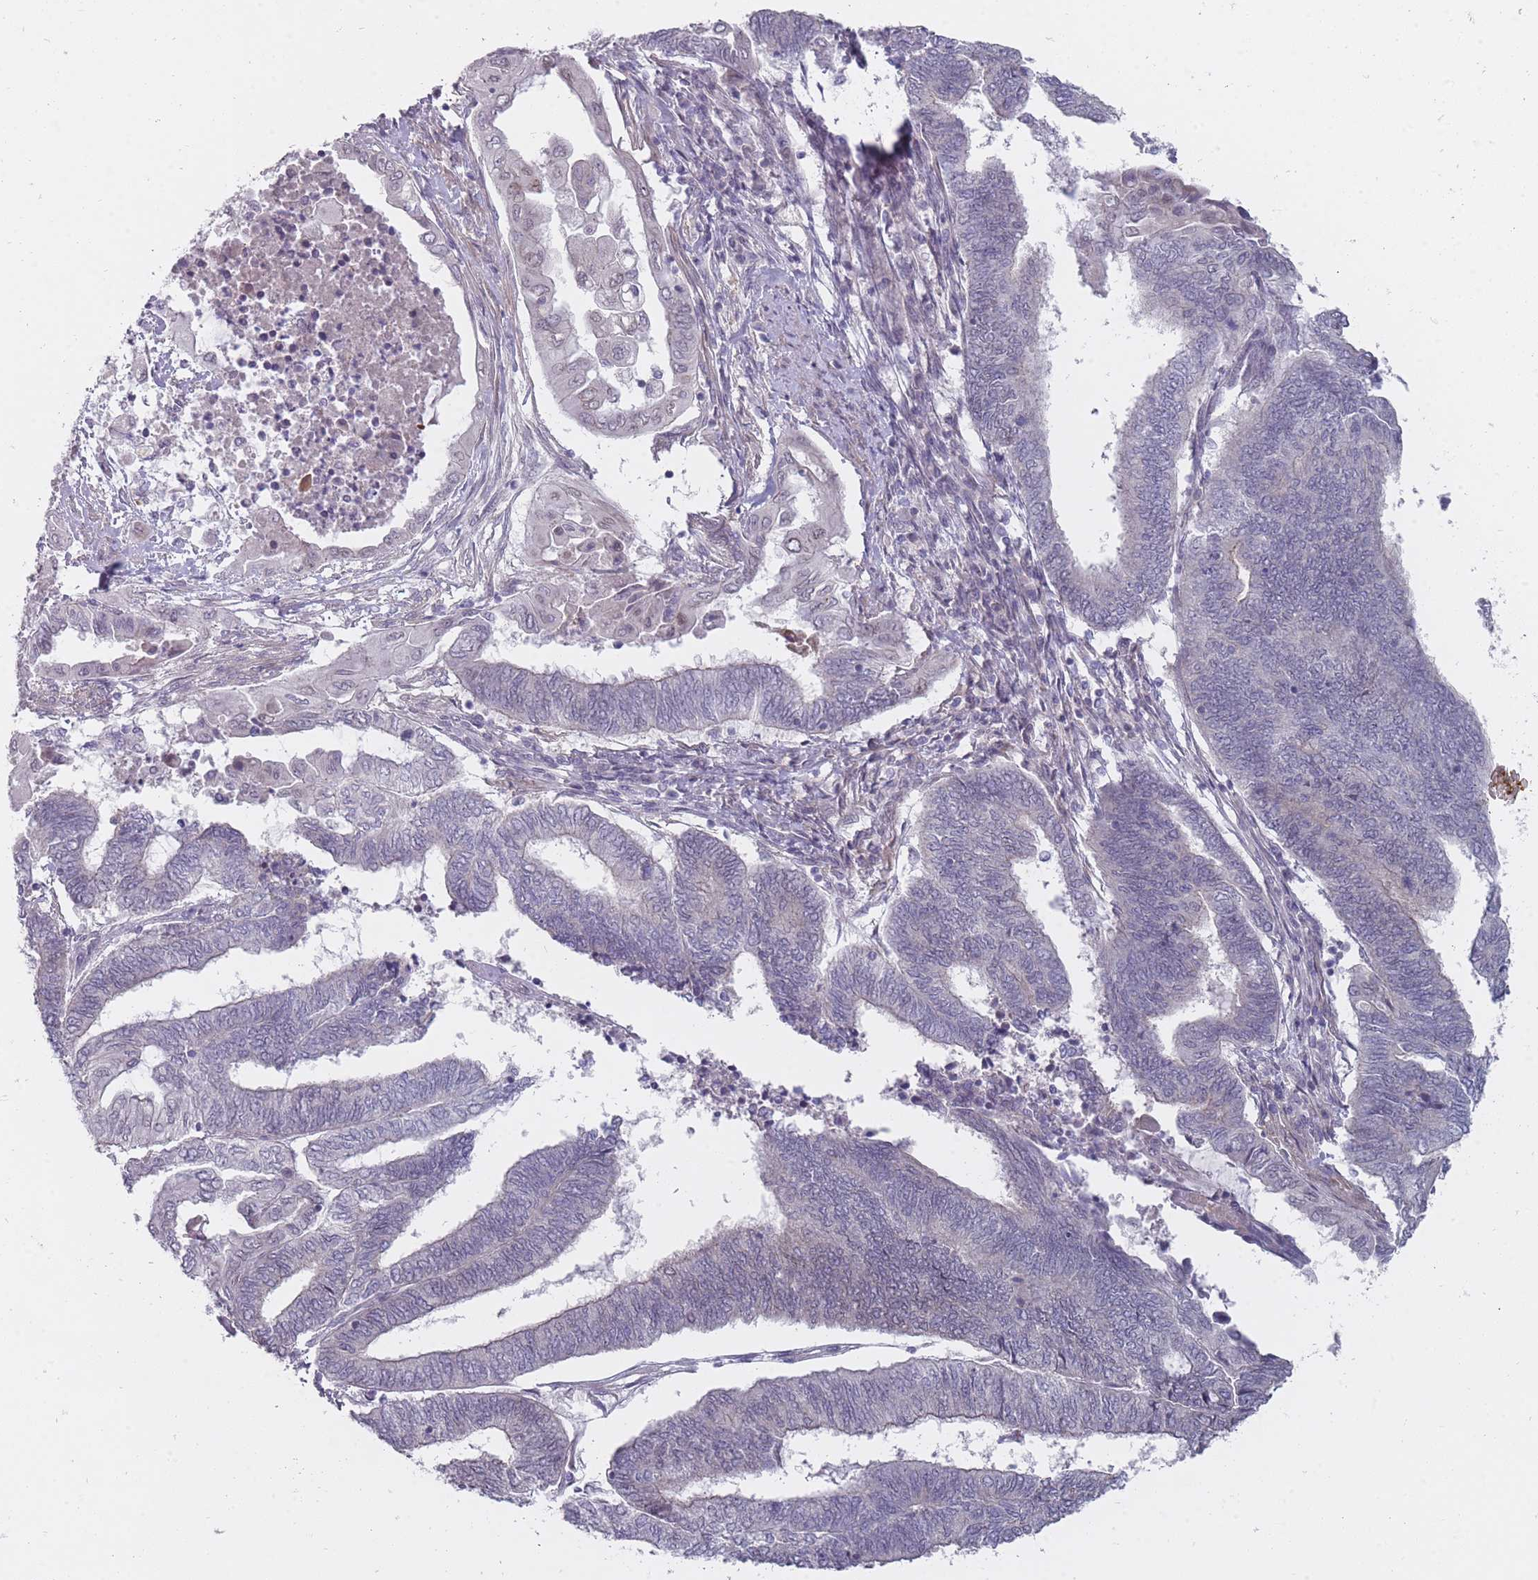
{"staining": {"intensity": "weak", "quantity": "25%-75%", "location": "cytoplasmic/membranous"}, "tissue": "endometrial cancer", "cell_type": "Tumor cells", "image_type": "cancer", "snomed": [{"axis": "morphology", "description": "Adenocarcinoma, NOS"}, {"axis": "topography", "description": "Uterus"}, {"axis": "topography", "description": "Endometrium"}], "caption": "Immunohistochemical staining of human endometrial cancer (adenocarcinoma) demonstrates low levels of weak cytoplasmic/membranous protein staining in approximately 25%-75% of tumor cells.", "gene": "PCDH12", "patient": {"sex": "female", "age": 70}}